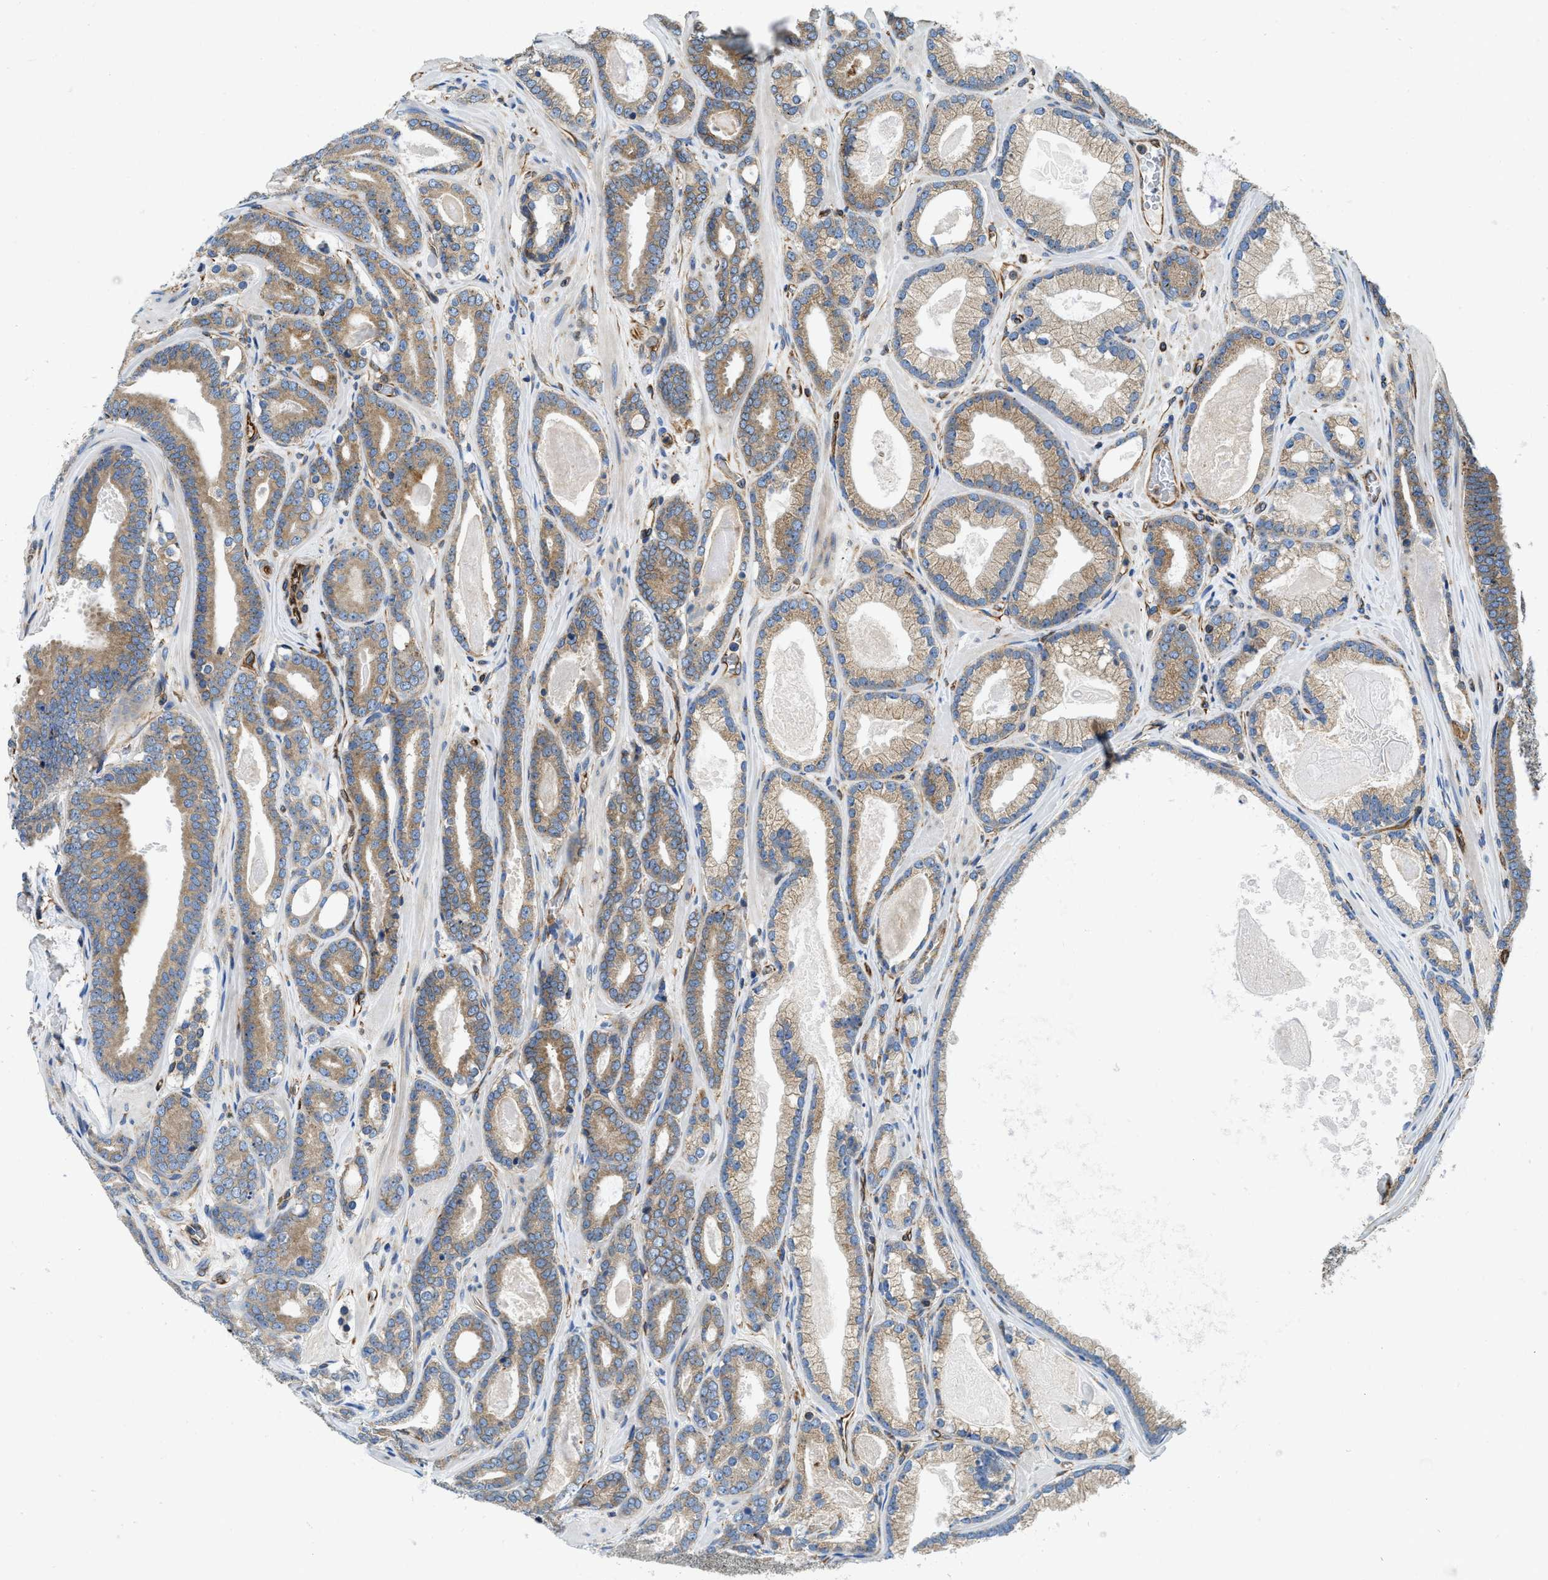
{"staining": {"intensity": "moderate", "quantity": ">75%", "location": "cytoplasmic/membranous"}, "tissue": "prostate cancer", "cell_type": "Tumor cells", "image_type": "cancer", "snomed": [{"axis": "morphology", "description": "Adenocarcinoma, High grade"}, {"axis": "topography", "description": "Prostate"}], "caption": "Approximately >75% of tumor cells in human prostate cancer (adenocarcinoma (high-grade)) reveal moderate cytoplasmic/membranous protein expression as visualized by brown immunohistochemical staining.", "gene": "HSD17B12", "patient": {"sex": "male", "age": 60}}